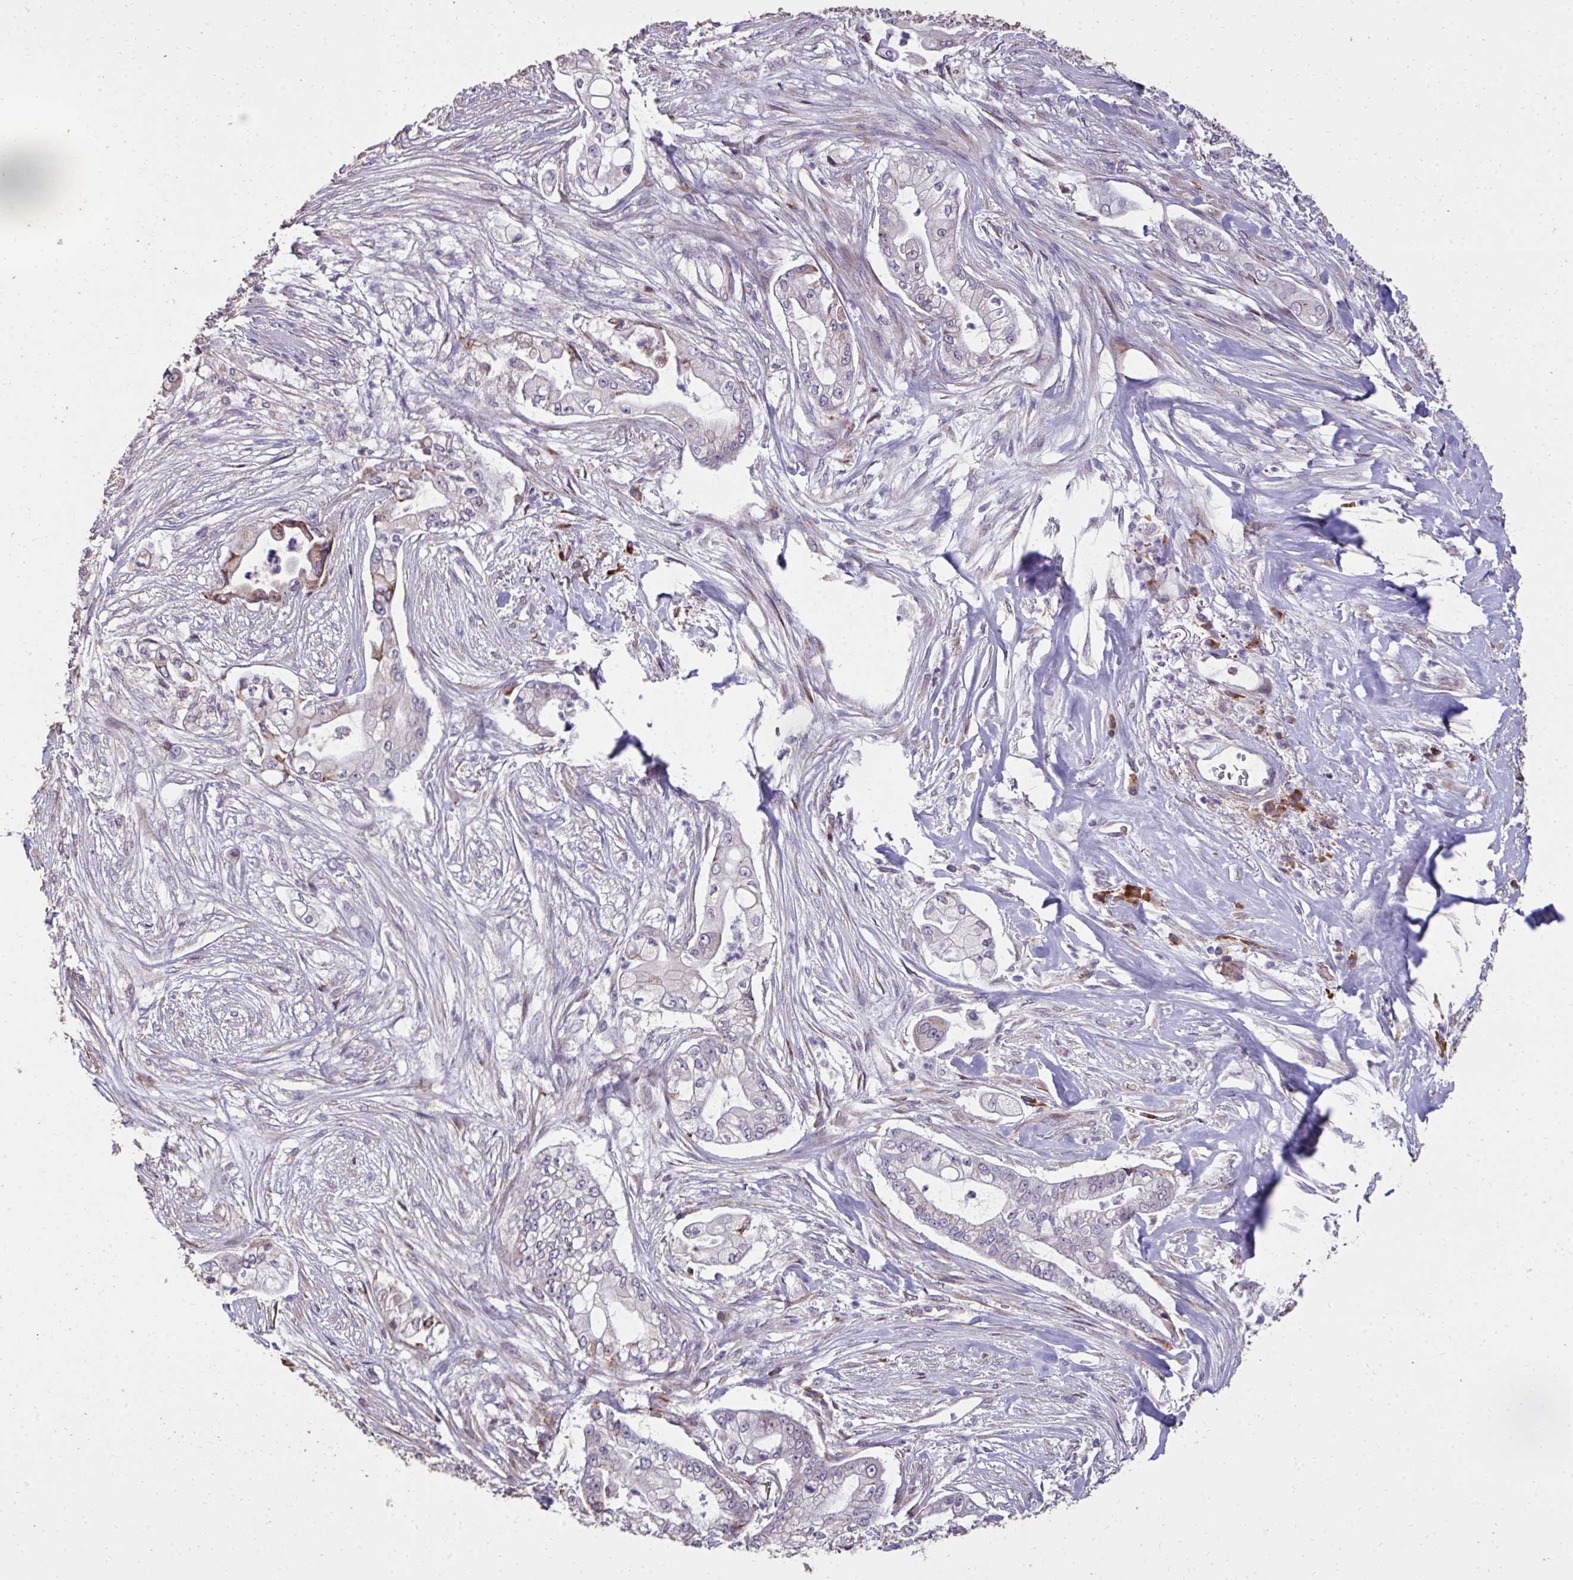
{"staining": {"intensity": "negative", "quantity": "none", "location": "none"}, "tissue": "pancreatic cancer", "cell_type": "Tumor cells", "image_type": "cancer", "snomed": [{"axis": "morphology", "description": "Adenocarcinoma, NOS"}, {"axis": "topography", "description": "Pancreas"}], "caption": "Immunohistochemistry (IHC) photomicrograph of human pancreatic cancer (adenocarcinoma) stained for a protein (brown), which shows no expression in tumor cells.", "gene": "FIBCD1", "patient": {"sex": "female", "age": 69}}